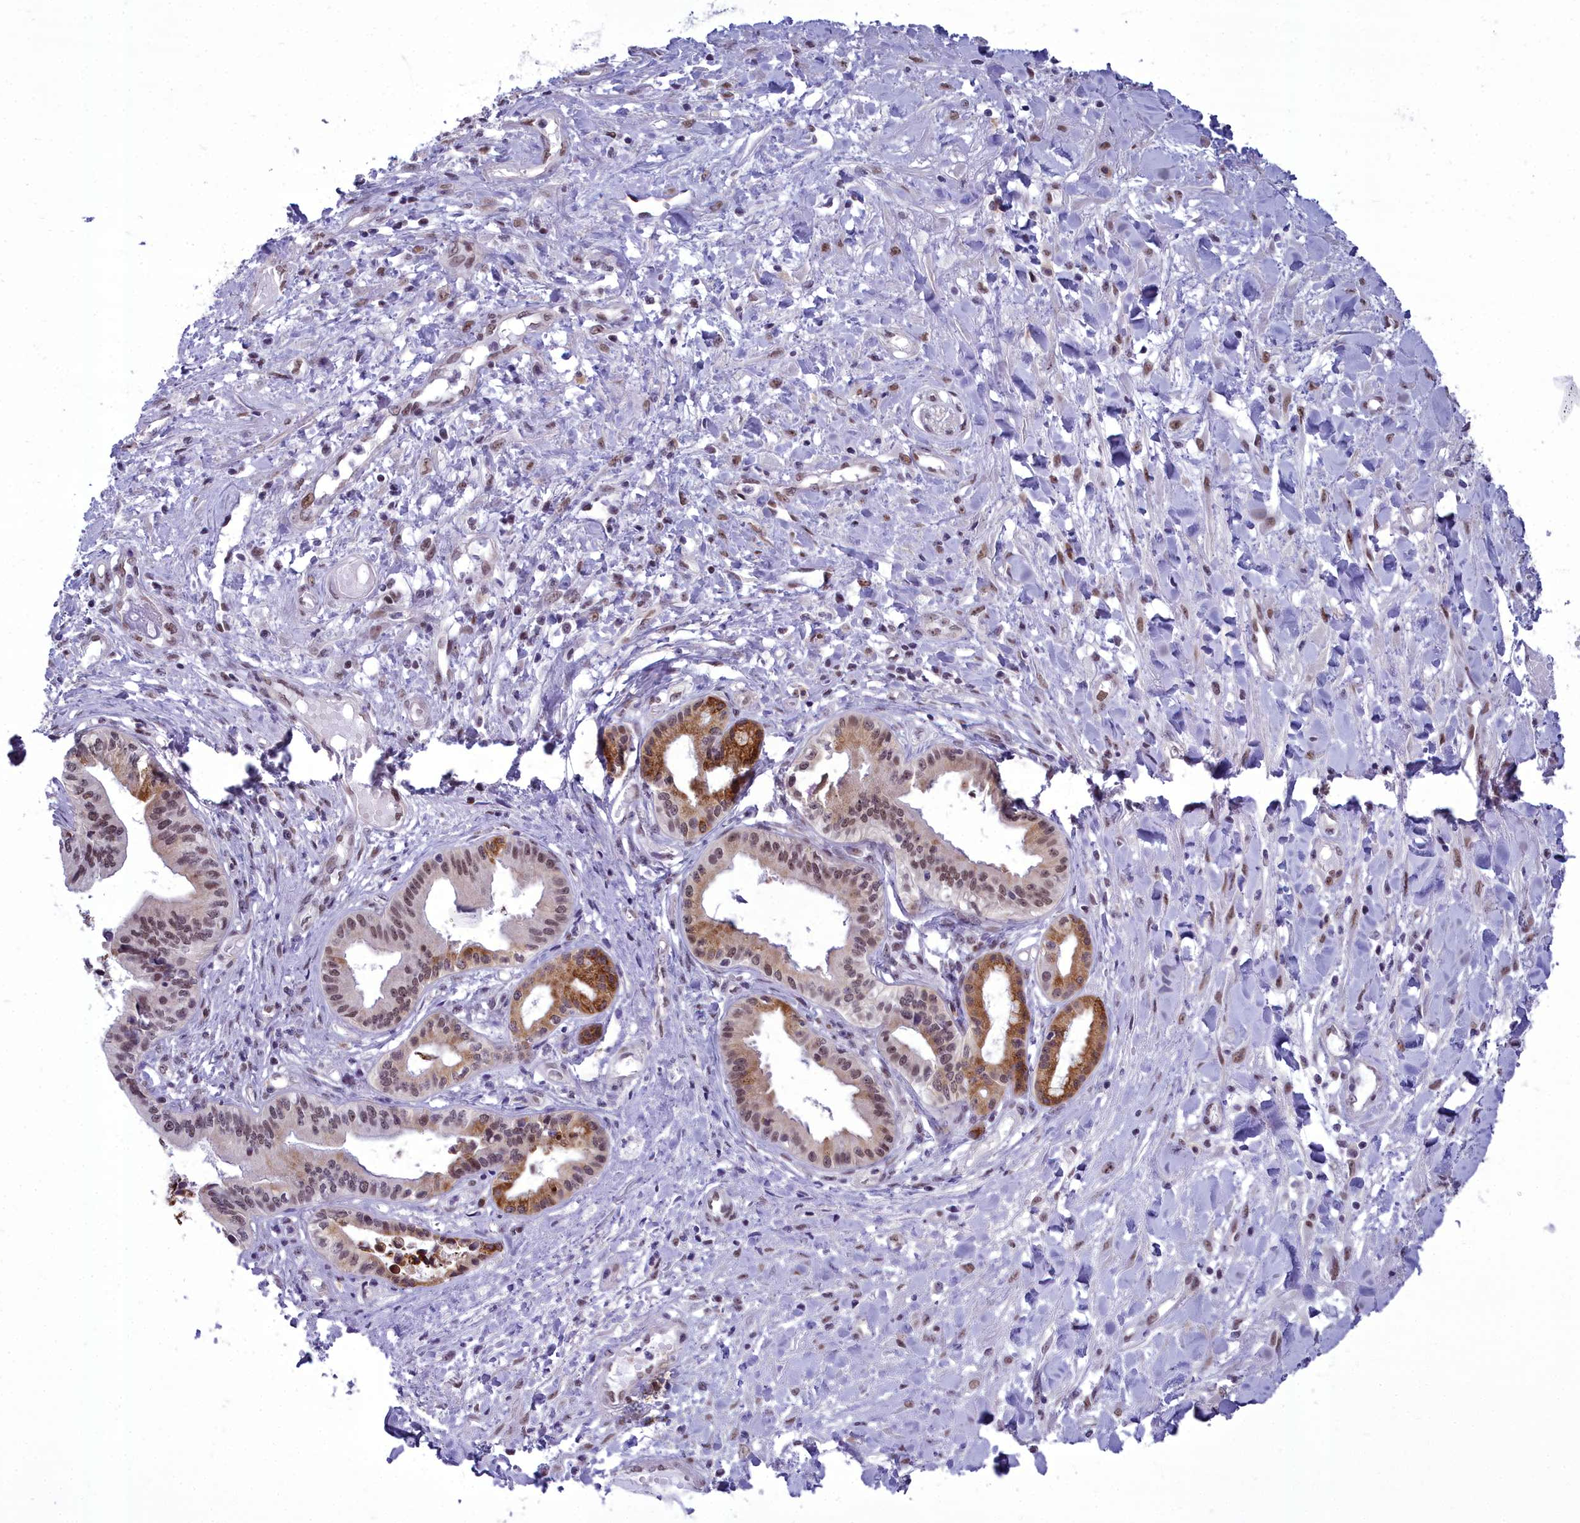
{"staining": {"intensity": "strong", "quantity": "25%-75%", "location": "cytoplasmic/membranous,nuclear"}, "tissue": "pancreatic cancer", "cell_type": "Tumor cells", "image_type": "cancer", "snomed": [{"axis": "morphology", "description": "Adenocarcinoma, NOS"}, {"axis": "topography", "description": "Pancreas"}], "caption": "This image reveals pancreatic adenocarcinoma stained with immunohistochemistry (IHC) to label a protein in brown. The cytoplasmic/membranous and nuclear of tumor cells show strong positivity for the protein. Nuclei are counter-stained blue.", "gene": "CEACAM19", "patient": {"sex": "female", "age": 50}}